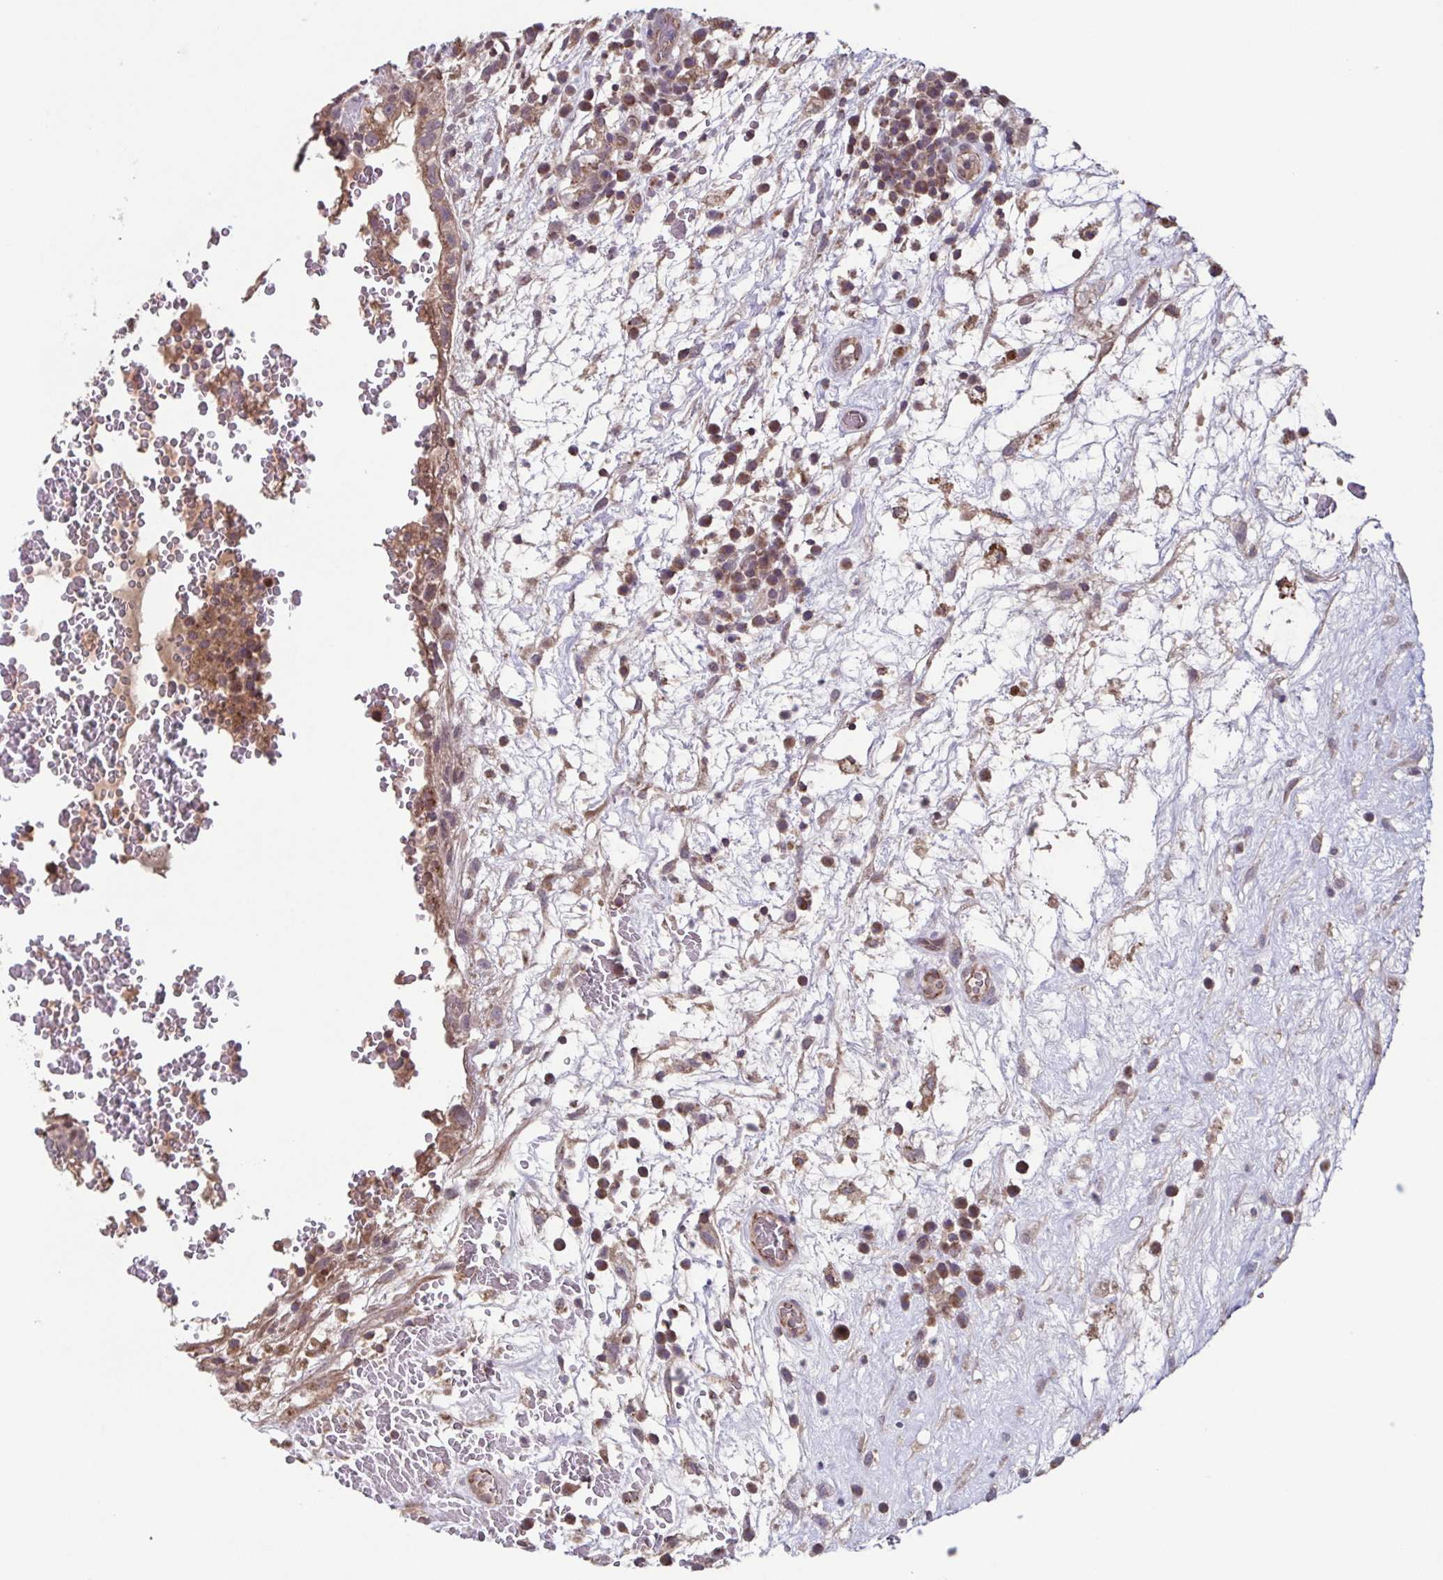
{"staining": {"intensity": "weak", "quantity": ">75%", "location": "cytoplasmic/membranous"}, "tissue": "testis cancer", "cell_type": "Tumor cells", "image_type": "cancer", "snomed": [{"axis": "morphology", "description": "Normal tissue, NOS"}, {"axis": "morphology", "description": "Carcinoma, Embryonal, NOS"}, {"axis": "topography", "description": "Testis"}], "caption": "A photomicrograph showing weak cytoplasmic/membranous staining in about >75% of tumor cells in testis embryonal carcinoma, as visualized by brown immunohistochemical staining.", "gene": "TTC19", "patient": {"sex": "male", "age": 32}}